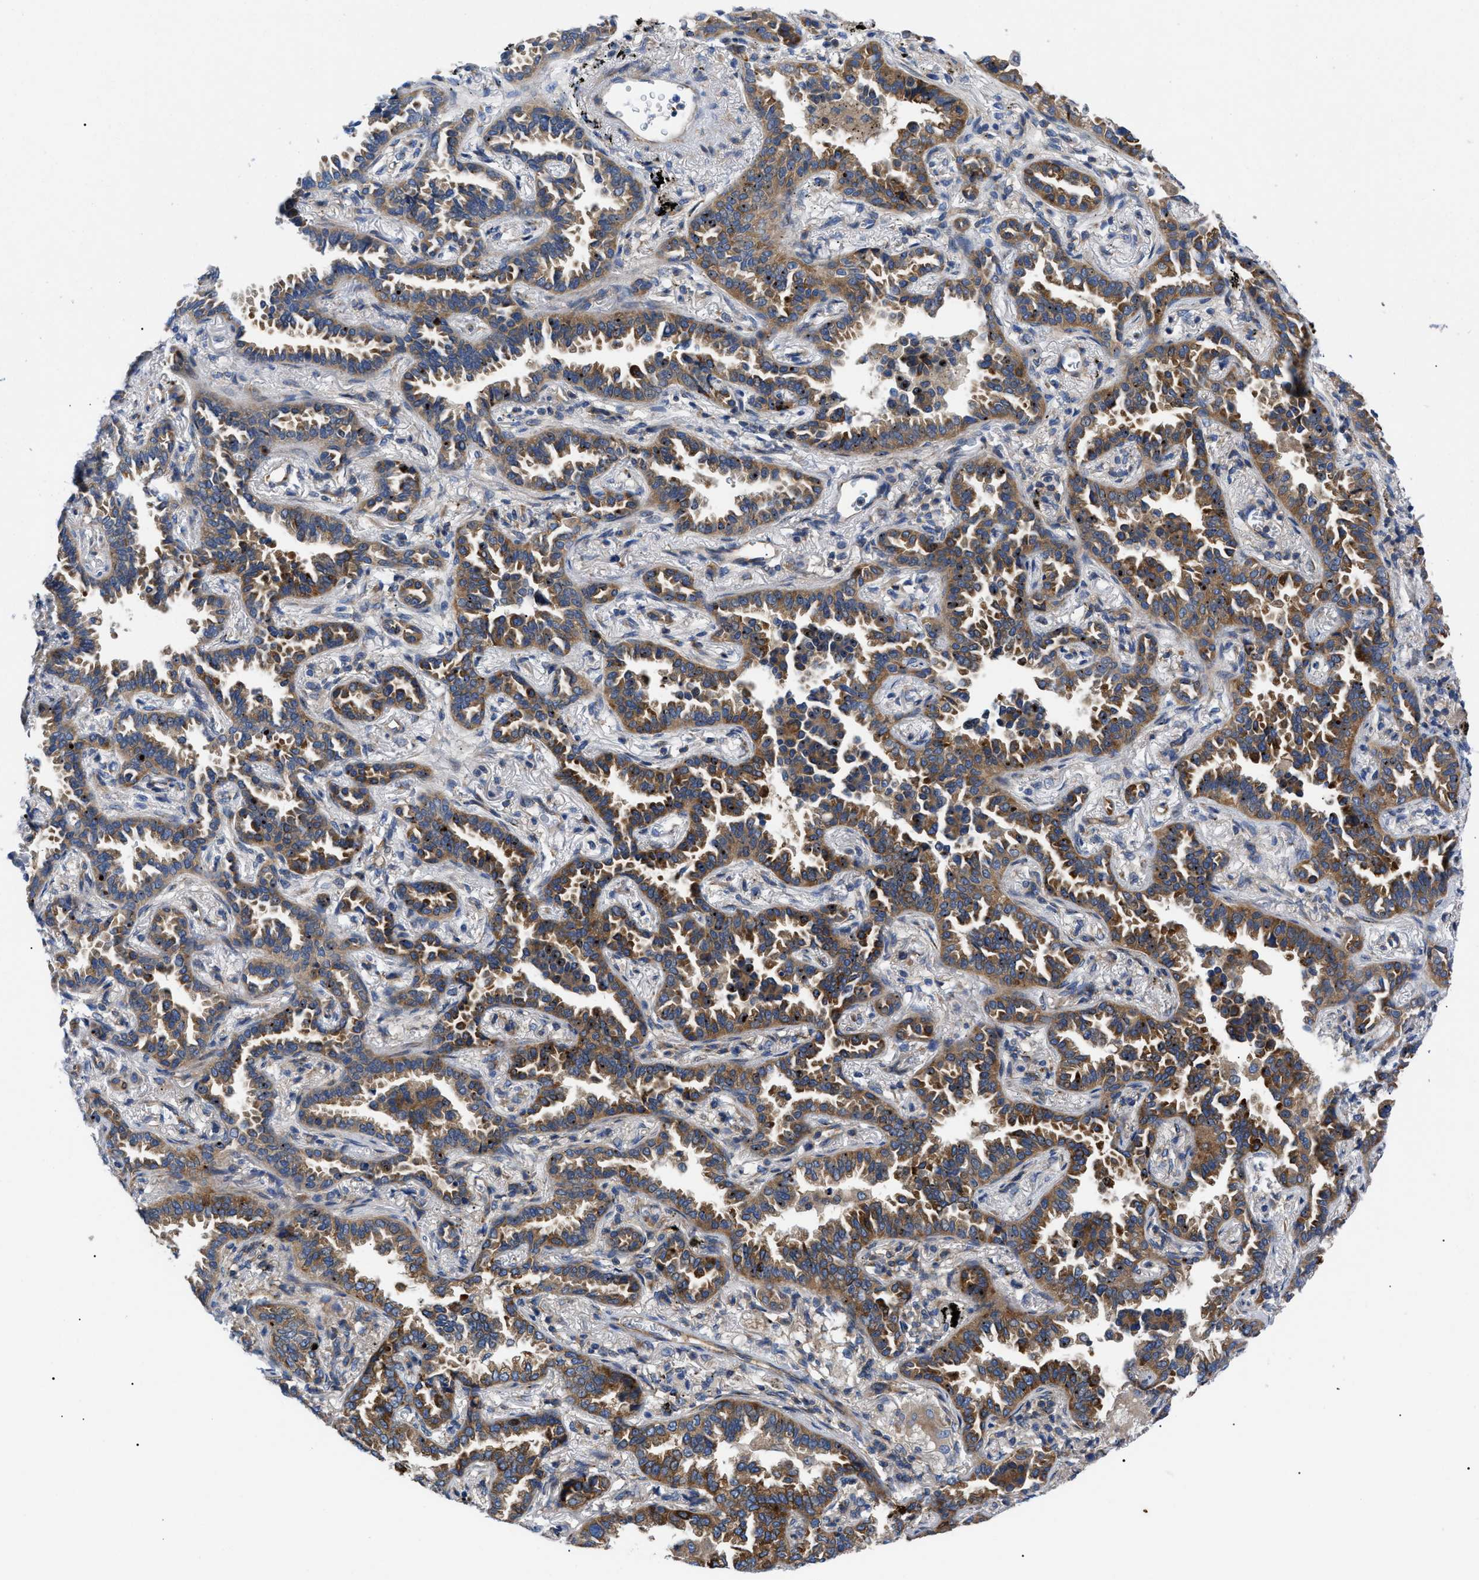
{"staining": {"intensity": "moderate", "quantity": ">75%", "location": "cytoplasmic/membranous"}, "tissue": "lung cancer", "cell_type": "Tumor cells", "image_type": "cancer", "snomed": [{"axis": "morphology", "description": "Normal tissue, NOS"}, {"axis": "morphology", "description": "Adenocarcinoma, NOS"}, {"axis": "topography", "description": "Lung"}], "caption": "This is a micrograph of immunohistochemistry staining of lung adenocarcinoma, which shows moderate positivity in the cytoplasmic/membranous of tumor cells.", "gene": "HSPB8", "patient": {"sex": "male", "age": 59}}